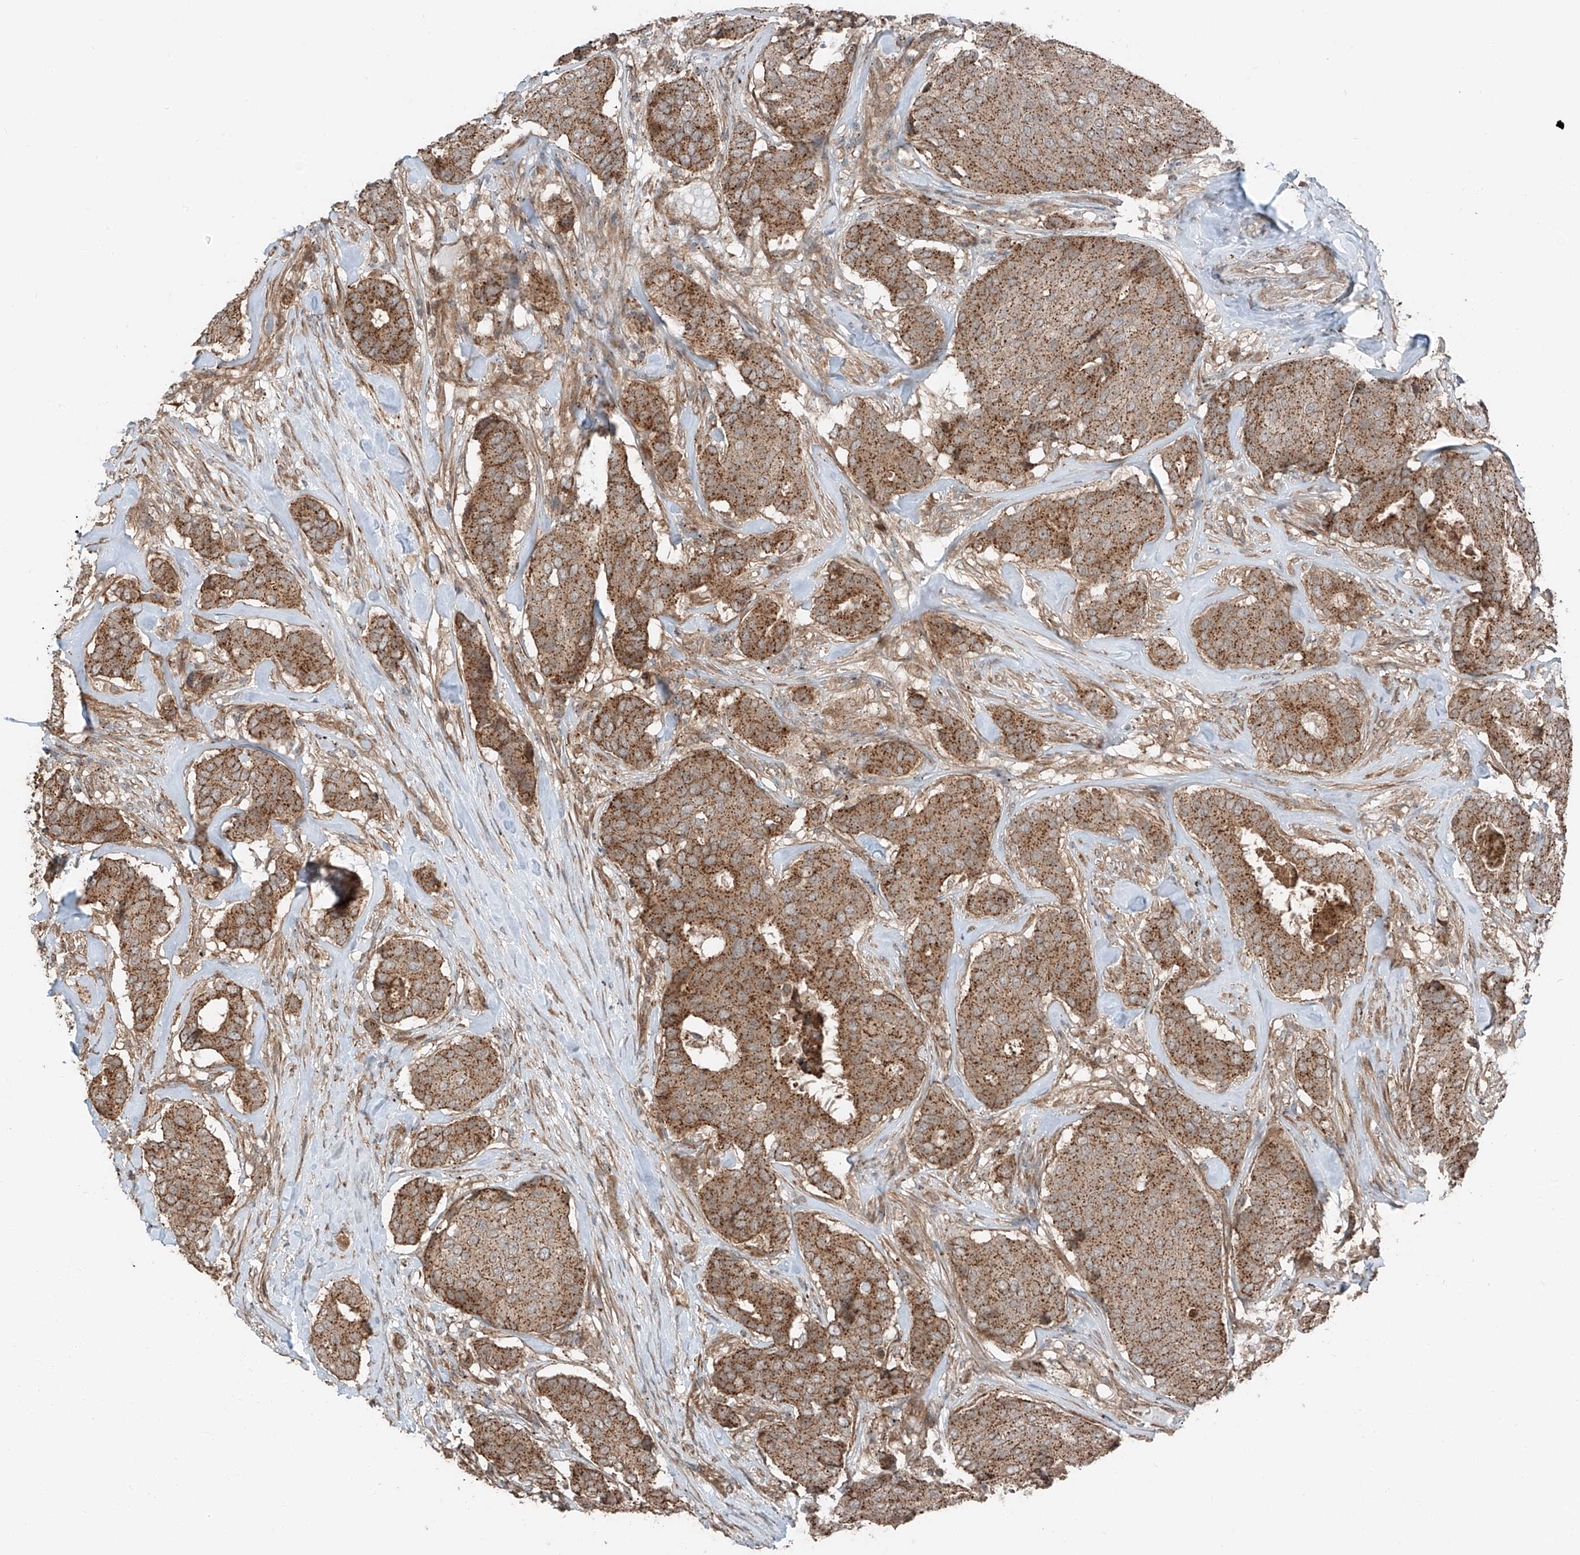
{"staining": {"intensity": "moderate", "quantity": ">75%", "location": "cytoplasmic/membranous"}, "tissue": "breast cancer", "cell_type": "Tumor cells", "image_type": "cancer", "snomed": [{"axis": "morphology", "description": "Duct carcinoma"}, {"axis": "topography", "description": "Breast"}], "caption": "About >75% of tumor cells in breast intraductal carcinoma demonstrate moderate cytoplasmic/membranous protein staining as visualized by brown immunohistochemical staining.", "gene": "CEP162", "patient": {"sex": "female", "age": 75}}